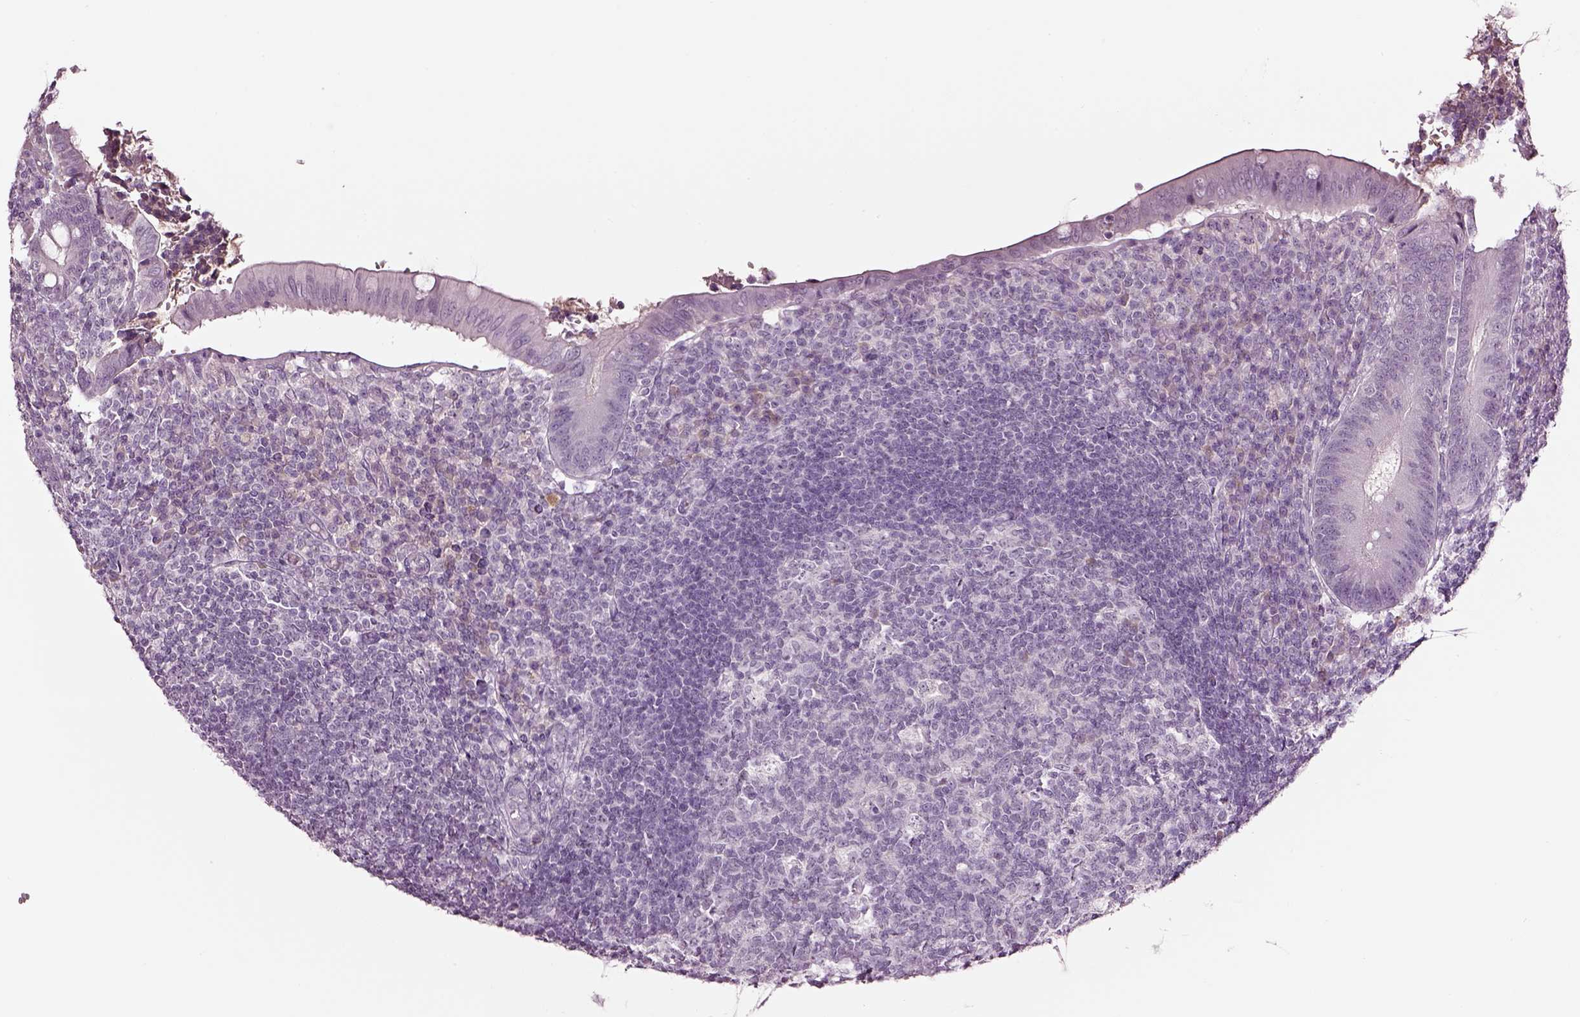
{"staining": {"intensity": "negative", "quantity": "none", "location": "none"}, "tissue": "appendix", "cell_type": "Glandular cells", "image_type": "normal", "snomed": [{"axis": "morphology", "description": "Normal tissue, NOS"}, {"axis": "topography", "description": "Appendix"}], "caption": "An immunohistochemistry micrograph of normal appendix is shown. There is no staining in glandular cells of appendix. (DAB (3,3'-diaminobenzidine) immunohistochemistry (IHC) with hematoxylin counter stain).", "gene": "SMIM17", "patient": {"sex": "male", "age": 18}}